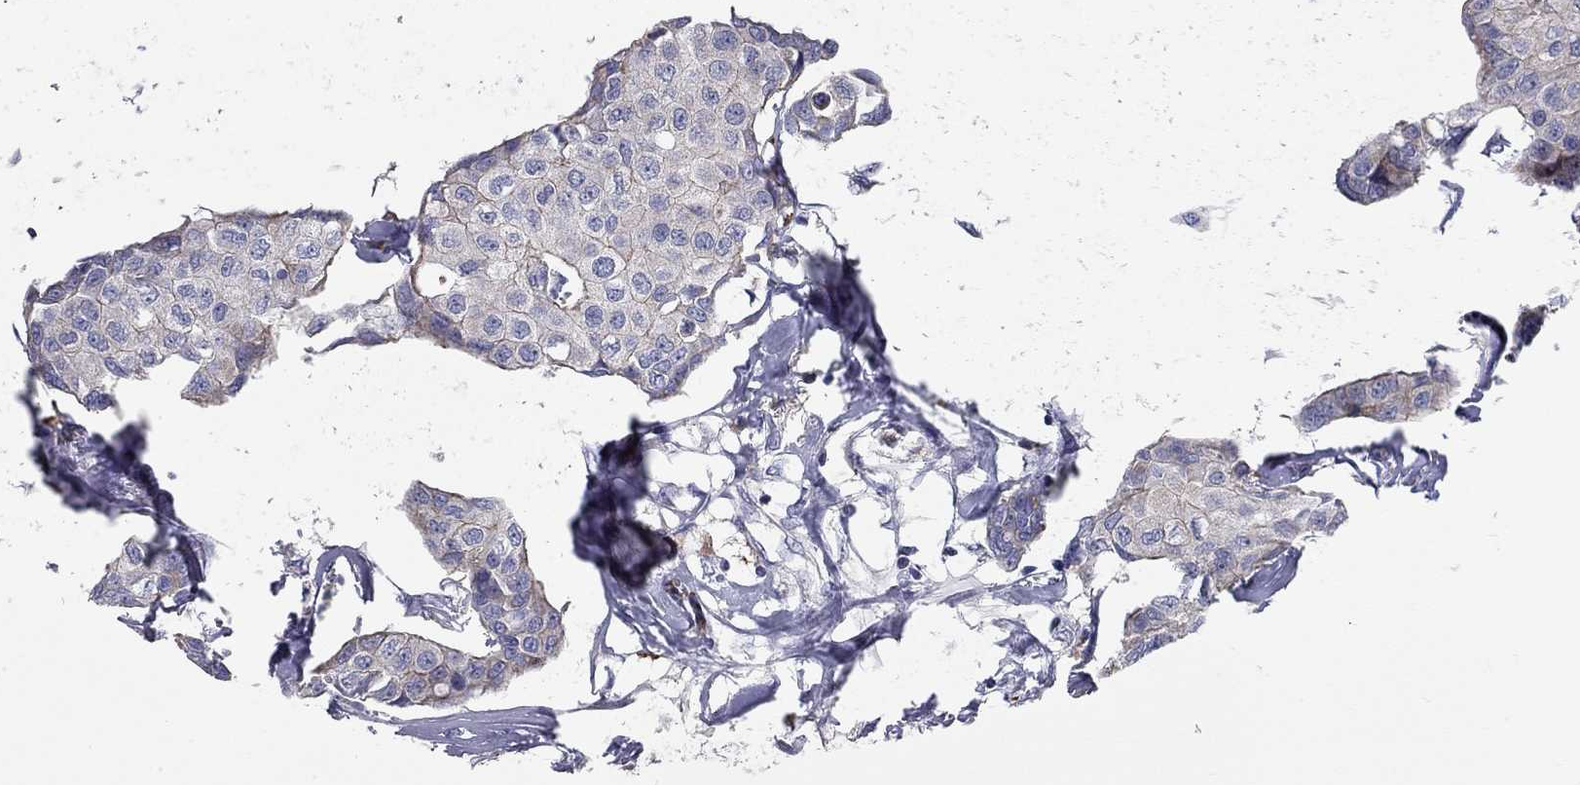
{"staining": {"intensity": "negative", "quantity": "none", "location": "none"}, "tissue": "breast cancer", "cell_type": "Tumor cells", "image_type": "cancer", "snomed": [{"axis": "morphology", "description": "Duct carcinoma"}, {"axis": "topography", "description": "Breast"}], "caption": "Intraductal carcinoma (breast) was stained to show a protein in brown. There is no significant expression in tumor cells. (DAB immunohistochemistry (IHC), high magnification).", "gene": "KANSL1L", "patient": {"sex": "female", "age": 80}}